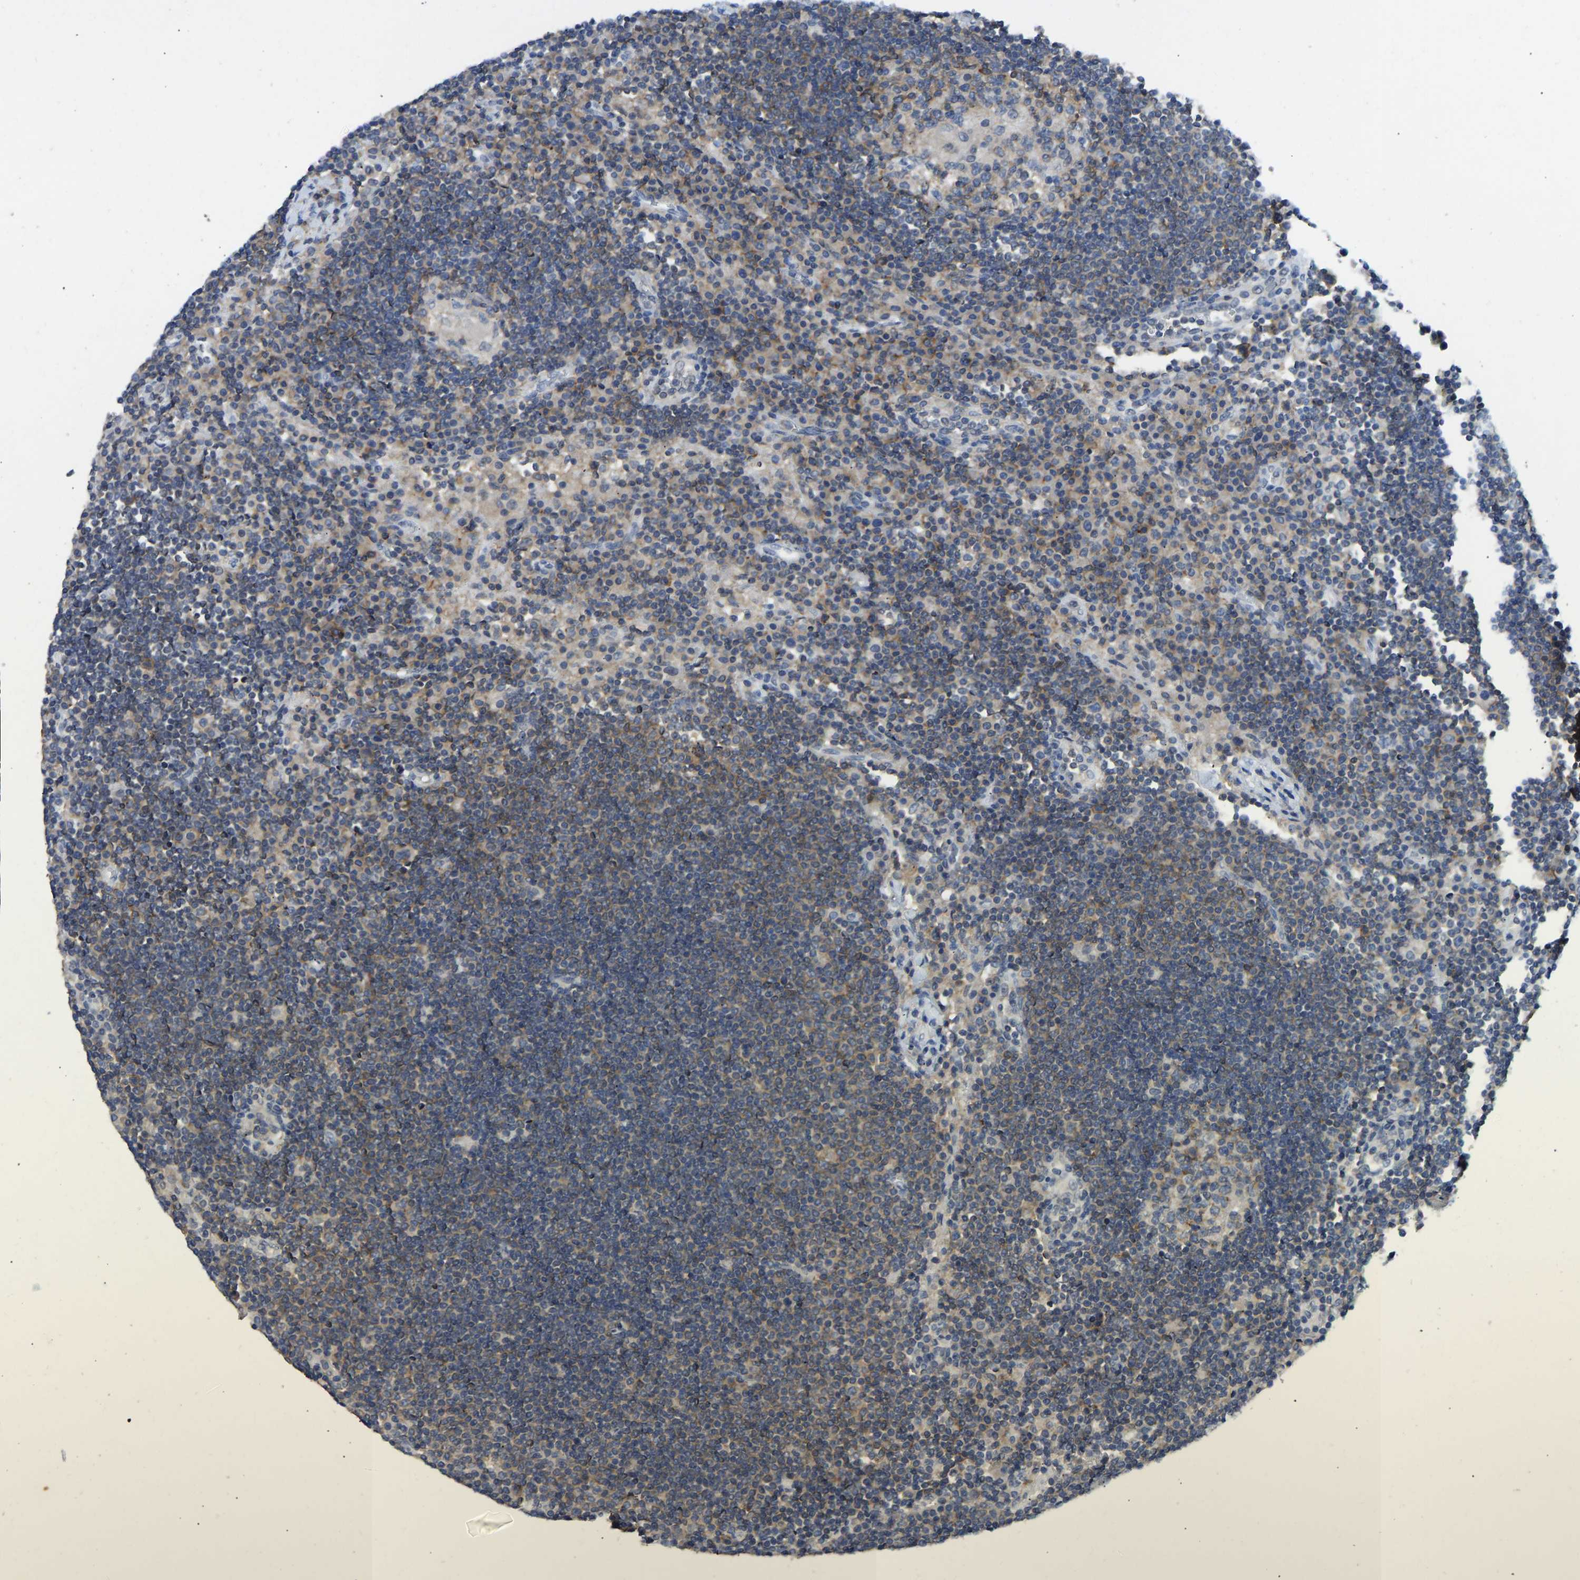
{"staining": {"intensity": "moderate", "quantity": "25%-75%", "location": "cytoplasmic/membranous"}, "tissue": "lymph node", "cell_type": "Germinal center cells", "image_type": "normal", "snomed": [{"axis": "morphology", "description": "Normal tissue, NOS"}, {"axis": "topography", "description": "Lymph node"}], "caption": "The immunohistochemical stain highlights moderate cytoplasmic/membranous expression in germinal center cells of normal lymph node. (IHC, brightfield microscopy, high magnification).", "gene": "NDRG3", "patient": {"sex": "female", "age": 53}}